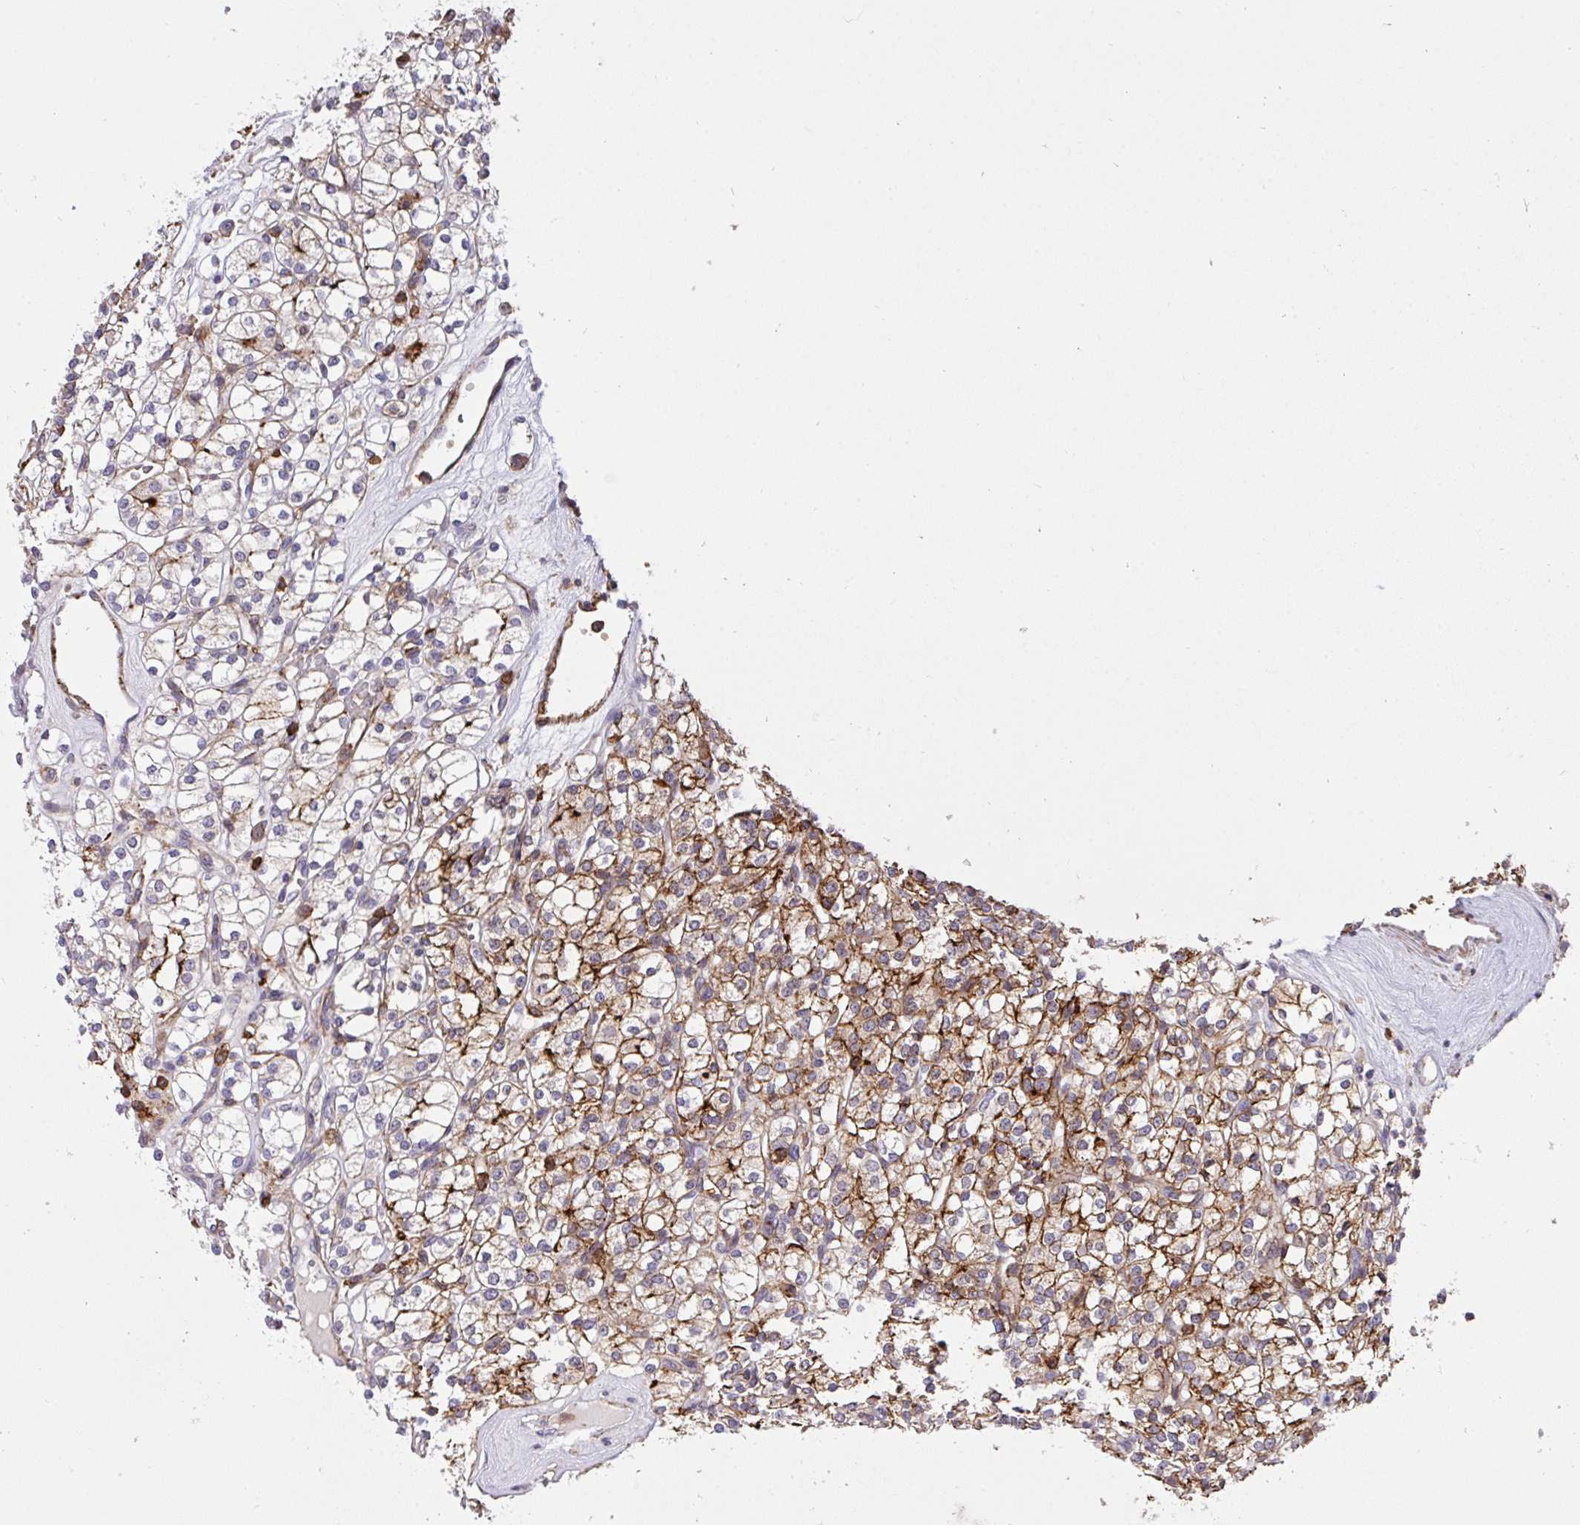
{"staining": {"intensity": "moderate", "quantity": ">75%", "location": "cytoplasmic/membranous"}, "tissue": "renal cancer", "cell_type": "Tumor cells", "image_type": "cancer", "snomed": [{"axis": "morphology", "description": "Adenocarcinoma, NOS"}, {"axis": "topography", "description": "Kidney"}], "caption": "There is medium levels of moderate cytoplasmic/membranous expression in tumor cells of adenocarcinoma (renal), as demonstrated by immunohistochemical staining (brown color).", "gene": "ERI1", "patient": {"sex": "male", "age": 77}}